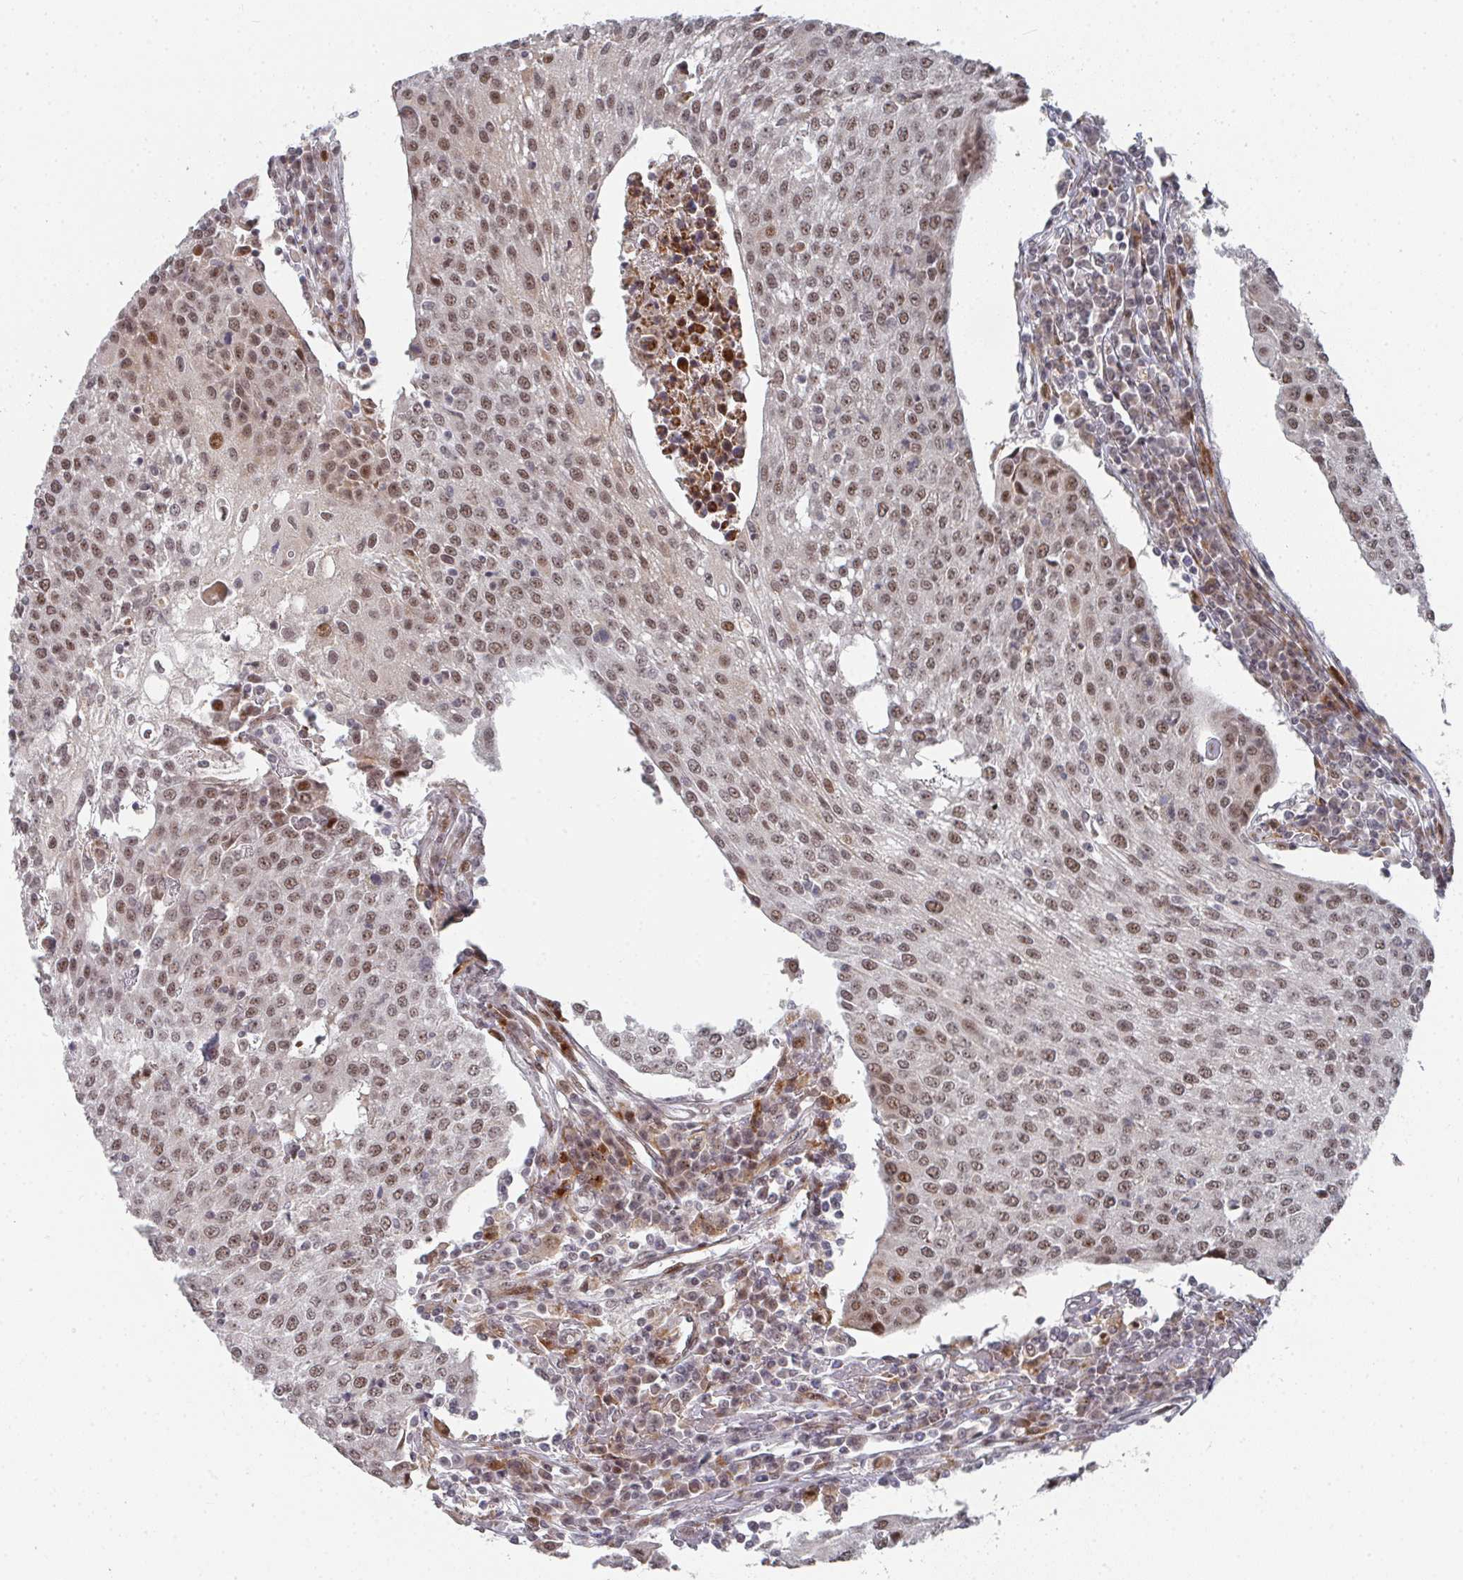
{"staining": {"intensity": "moderate", "quantity": ">75%", "location": "nuclear"}, "tissue": "urothelial cancer", "cell_type": "Tumor cells", "image_type": "cancer", "snomed": [{"axis": "morphology", "description": "Urothelial carcinoma, High grade"}, {"axis": "topography", "description": "Urinary bladder"}], "caption": "The immunohistochemical stain labels moderate nuclear positivity in tumor cells of urothelial cancer tissue. Nuclei are stained in blue.", "gene": "RBBP5", "patient": {"sex": "female", "age": 85}}